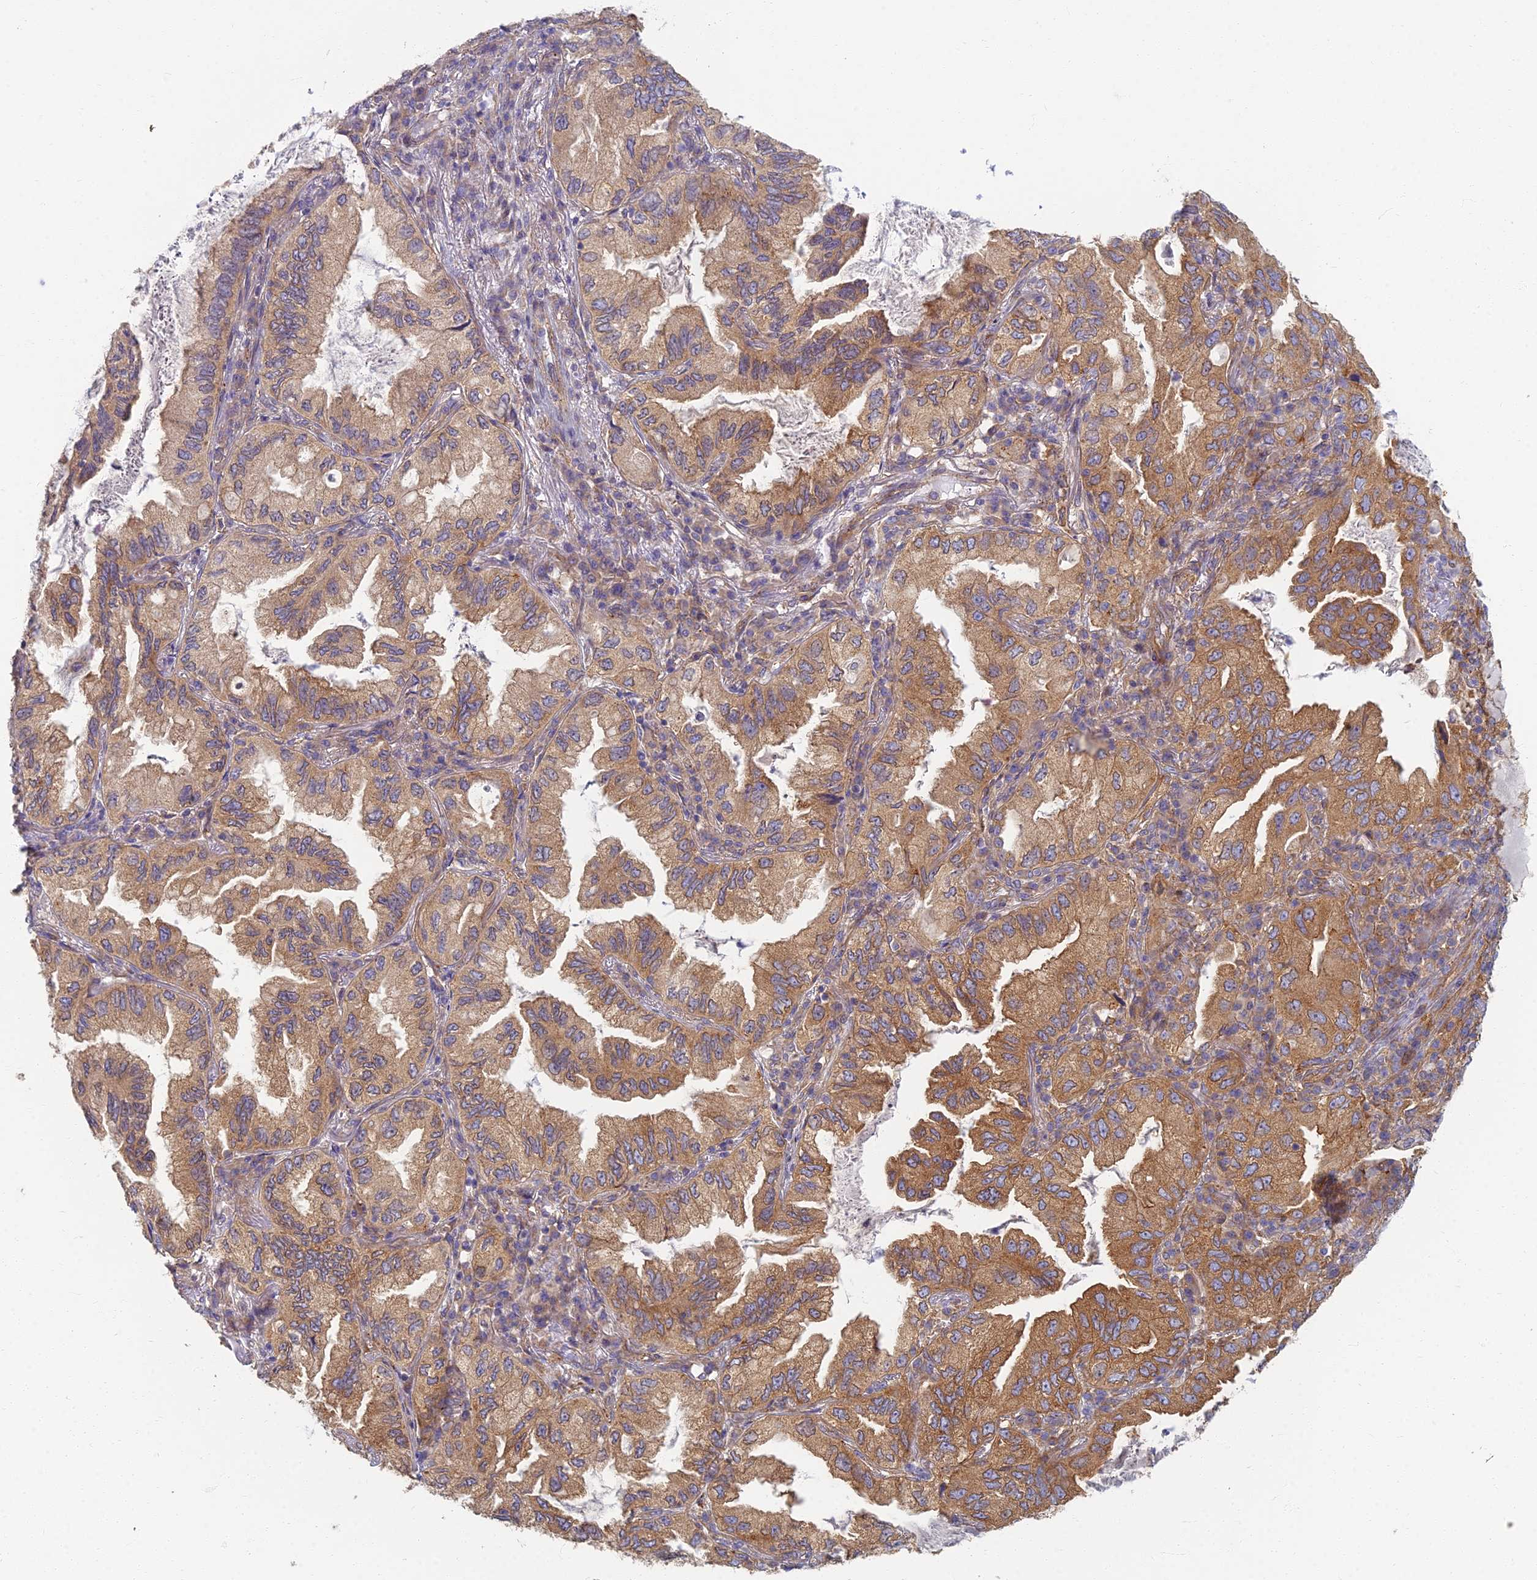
{"staining": {"intensity": "moderate", "quantity": ">75%", "location": "cytoplasmic/membranous"}, "tissue": "lung cancer", "cell_type": "Tumor cells", "image_type": "cancer", "snomed": [{"axis": "morphology", "description": "Adenocarcinoma, NOS"}, {"axis": "topography", "description": "Lung"}], "caption": "This histopathology image demonstrates IHC staining of human adenocarcinoma (lung), with medium moderate cytoplasmic/membranous positivity in approximately >75% of tumor cells.", "gene": "RBSN", "patient": {"sex": "female", "age": 69}}